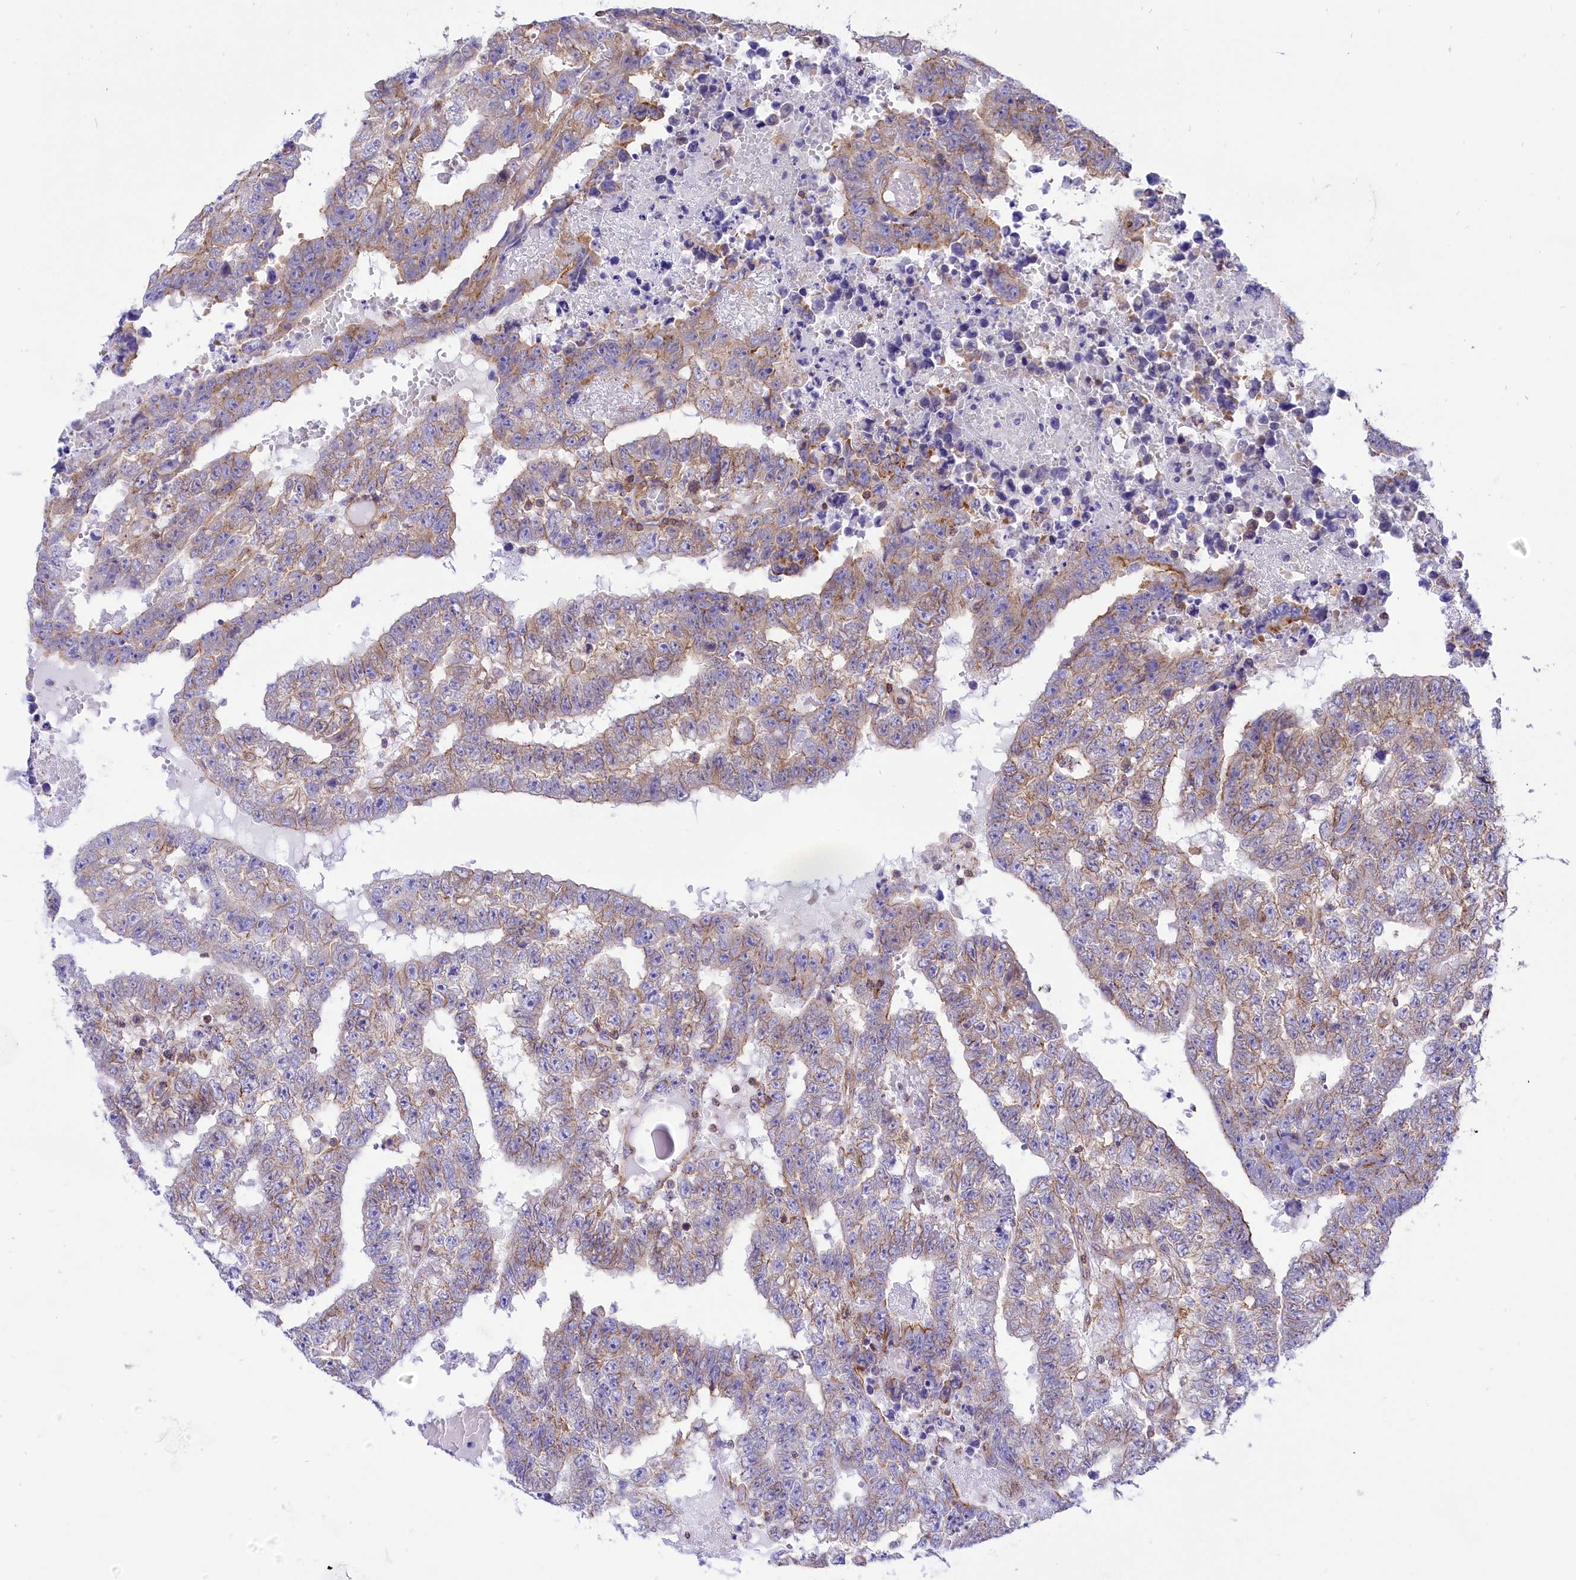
{"staining": {"intensity": "weak", "quantity": "<25%", "location": "cytoplasmic/membranous"}, "tissue": "testis cancer", "cell_type": "Tumor cells", "image_type": "cancer", "snomed": [{"axis": "morphology", "description": "Carcinoma, Embryonal, NOS"}, {"axis": "topography", "description": "Testis"}], "caption": "Immunohistochemical staining of human embryonal carcinoma (testis) reveals no significant staining in tumor cells.", "gene": "SEPTIN9", "patient": {"sex": "male", "age": 25}}